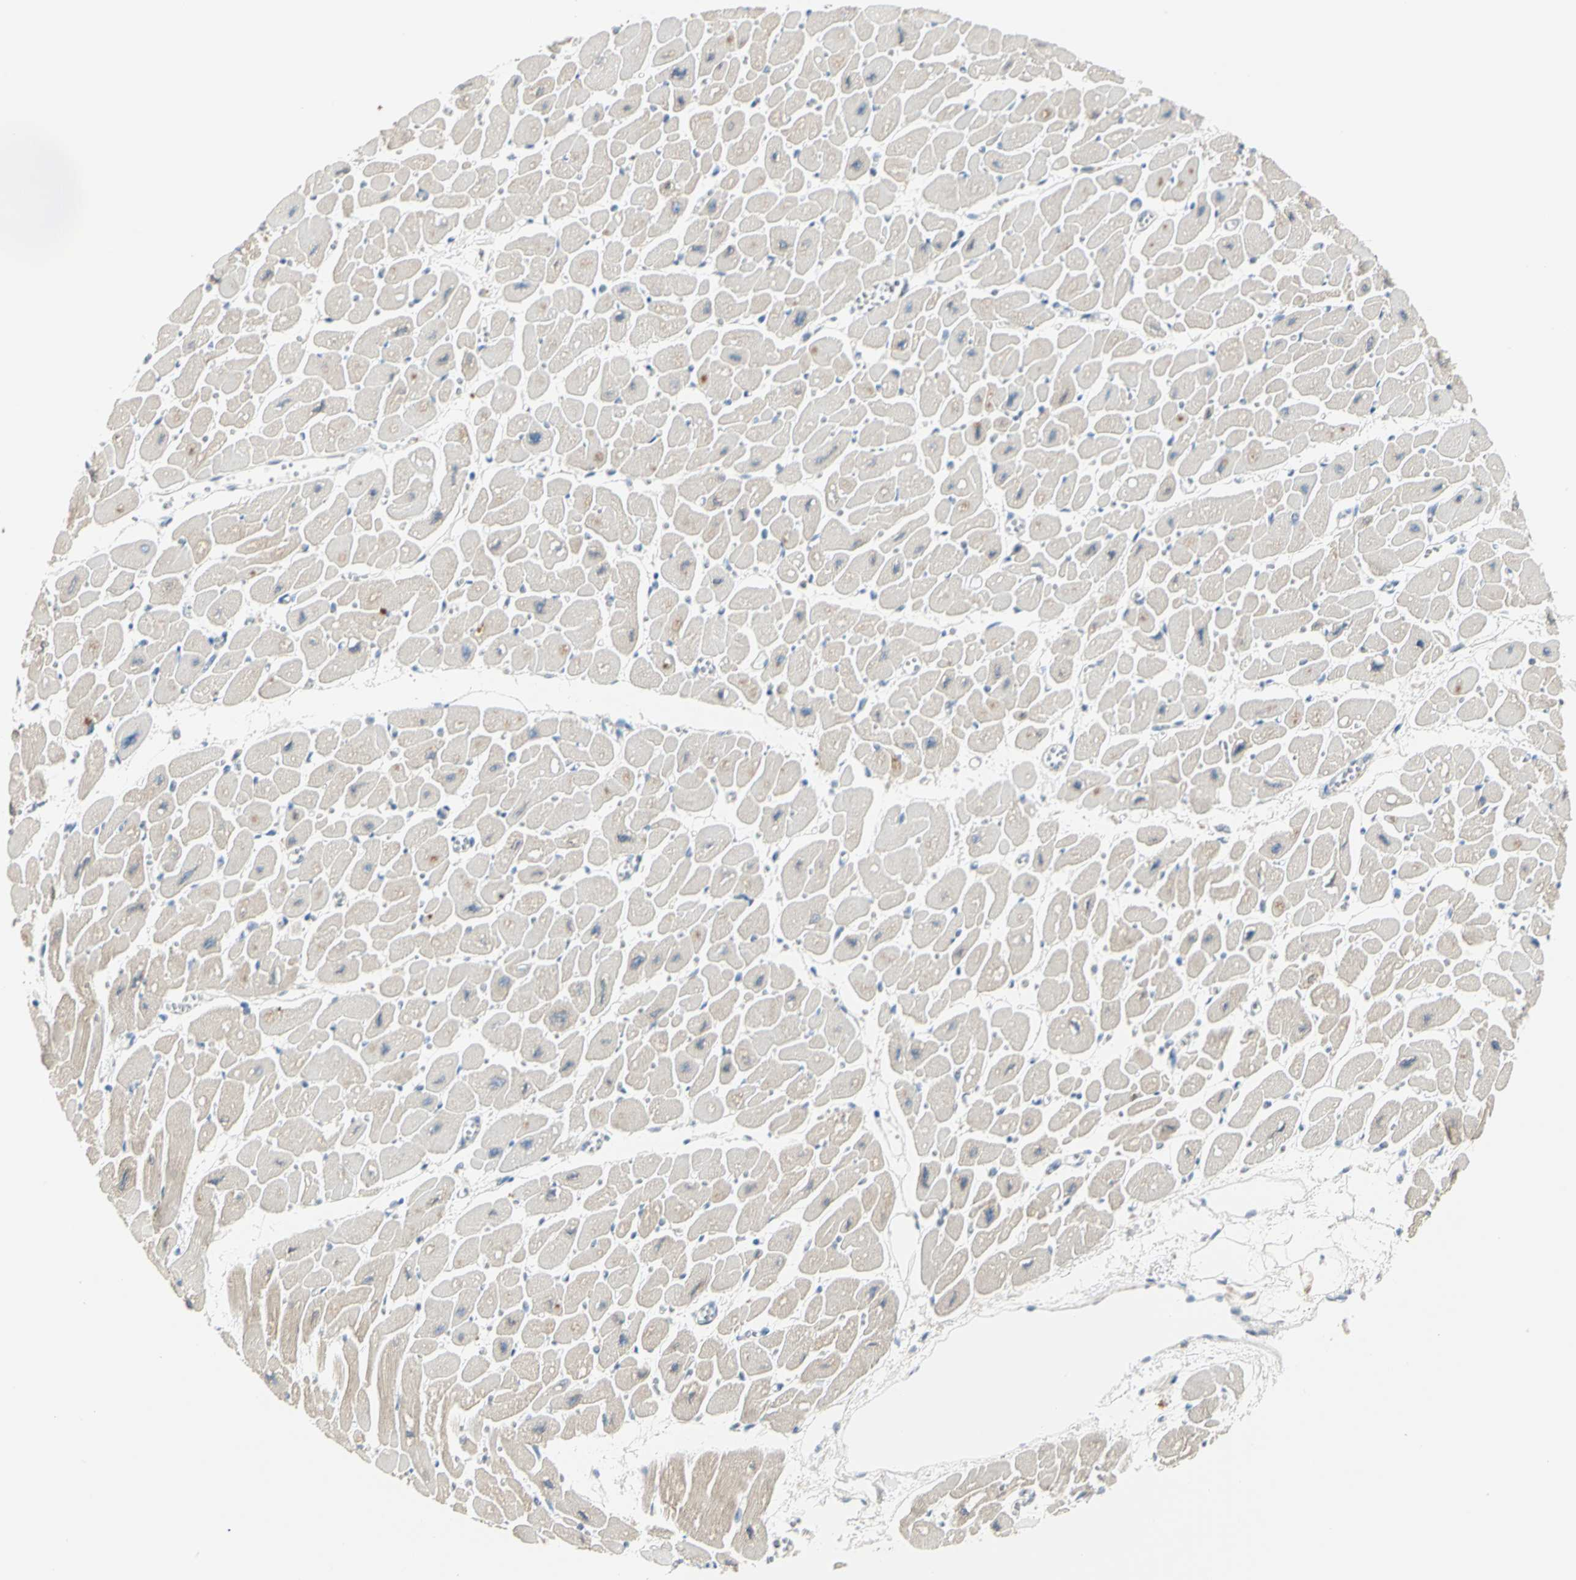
{"staining": {"intensity": "weak", "quantity": "<25%", "location": "cytoplasmic/membranous"}, "tissue": "heart muscle", "cell_type": "Cardiomyocytes", "image_type": "normal", "snomed": [{"axis": "morphology", "description": "Normal tissue, NOS"}, {"axis": "topography", "description": "Heart"}], "caption": "High power microscopy histopathology image of an immunohistochemistry image of normal heart muscle, revealing no significant expression in cardiomyocytes. The staining is performed using DAB (3,3'-diaminobenzidine) brown chromogen with nuclei counter-stained in using hematoxylin.", "gene": "GPR153", "patient": {"sex": "female", "age": 54}}